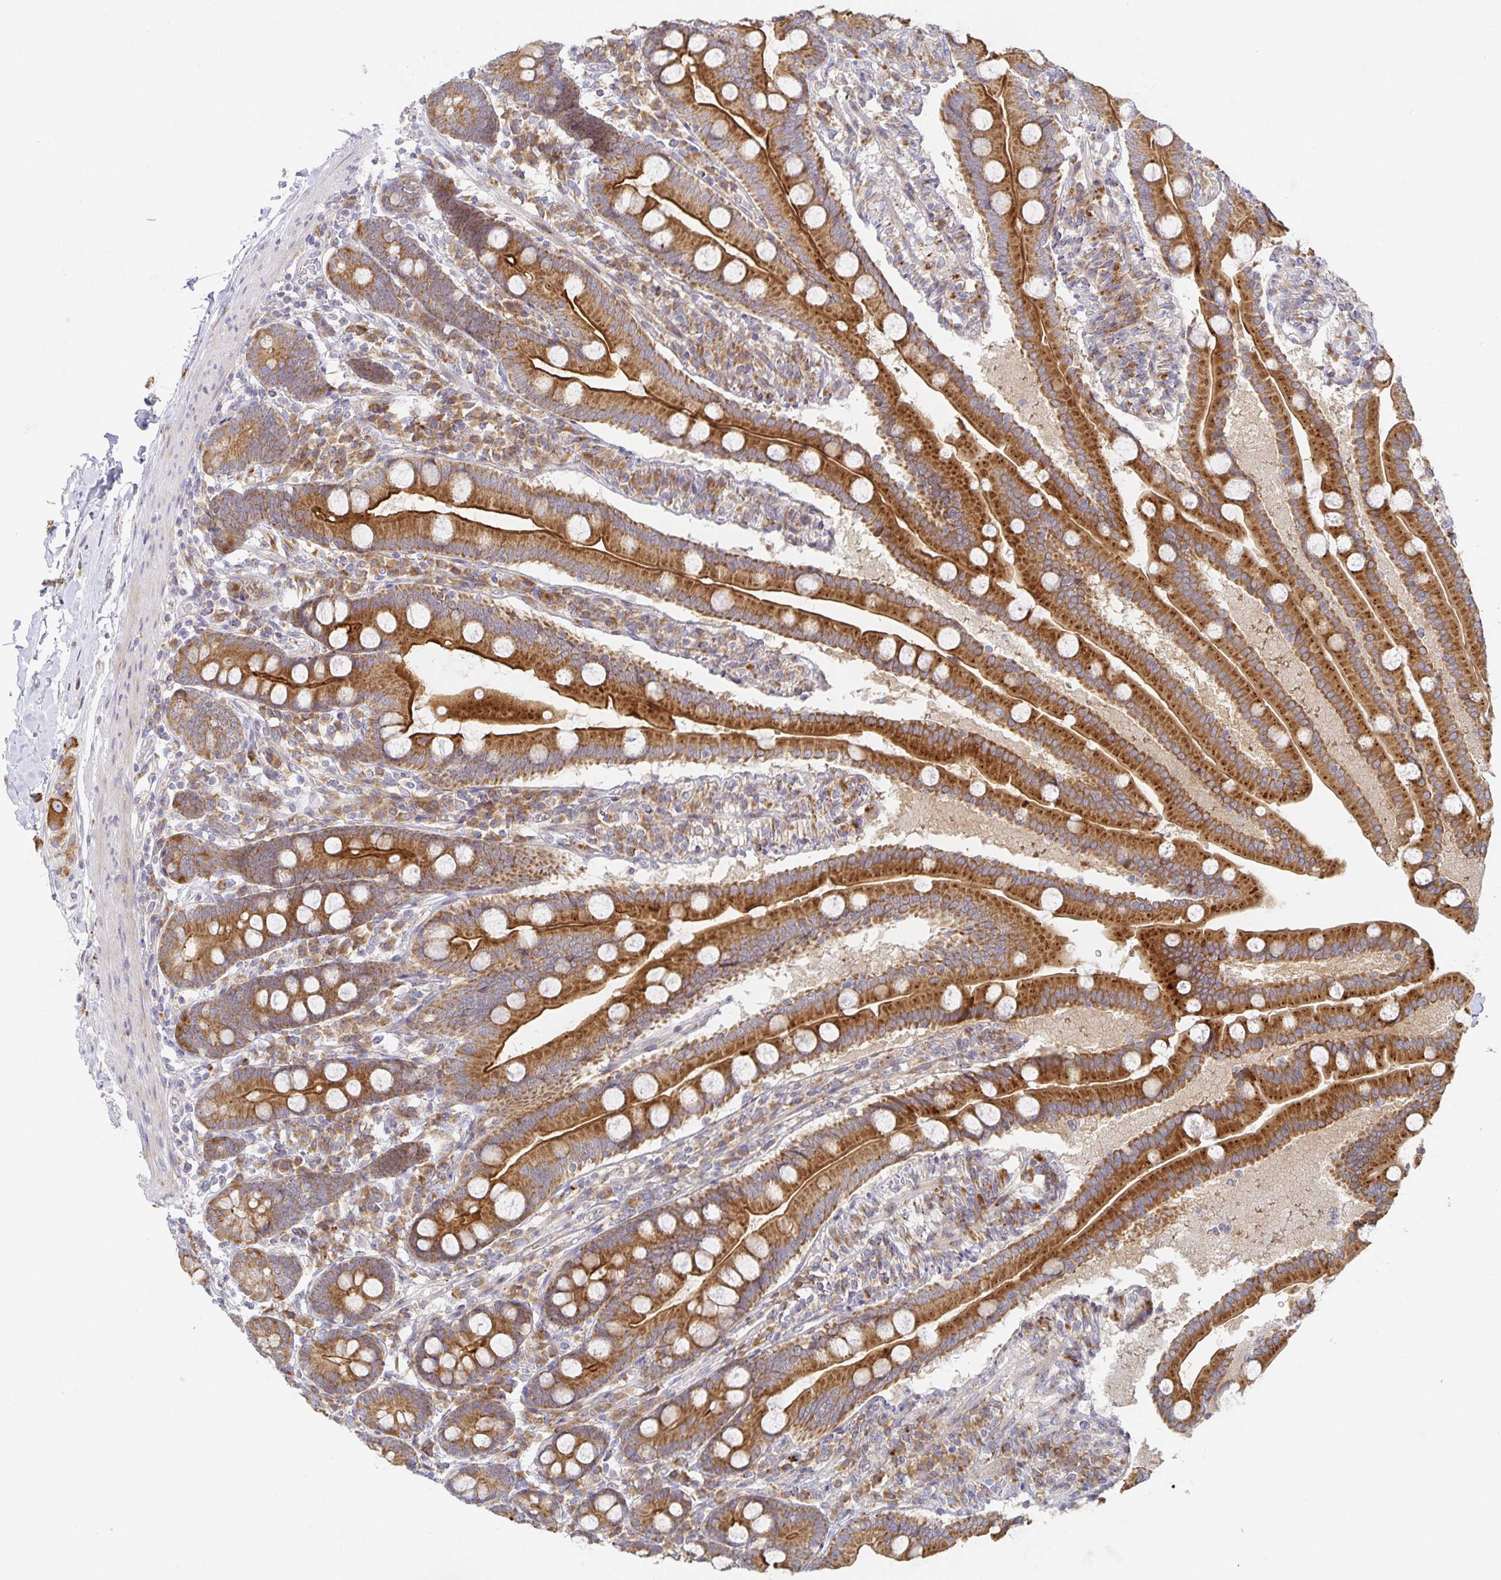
{"staining": {"intensity": "strong", "quantity": ">75%", "location": "cytoplasmic/membranous"}, "tissue": "duodenum", "cell_type": "Glandular cells", "image_type": "normal", "snomed": [{"axis": "morphology", "description": "Normal tissue, NOS"}, {"axis": "topography", "description": "Duodenum"}], "caption": "This photomicrograph shows immunohistochemistry staining of benign duodenum, with high strong cytoplasmic/membranous staining in approximately >75% of glandular cells.", "gene": "NOMO1", "patient": {"sex": "female", "age": 67}}